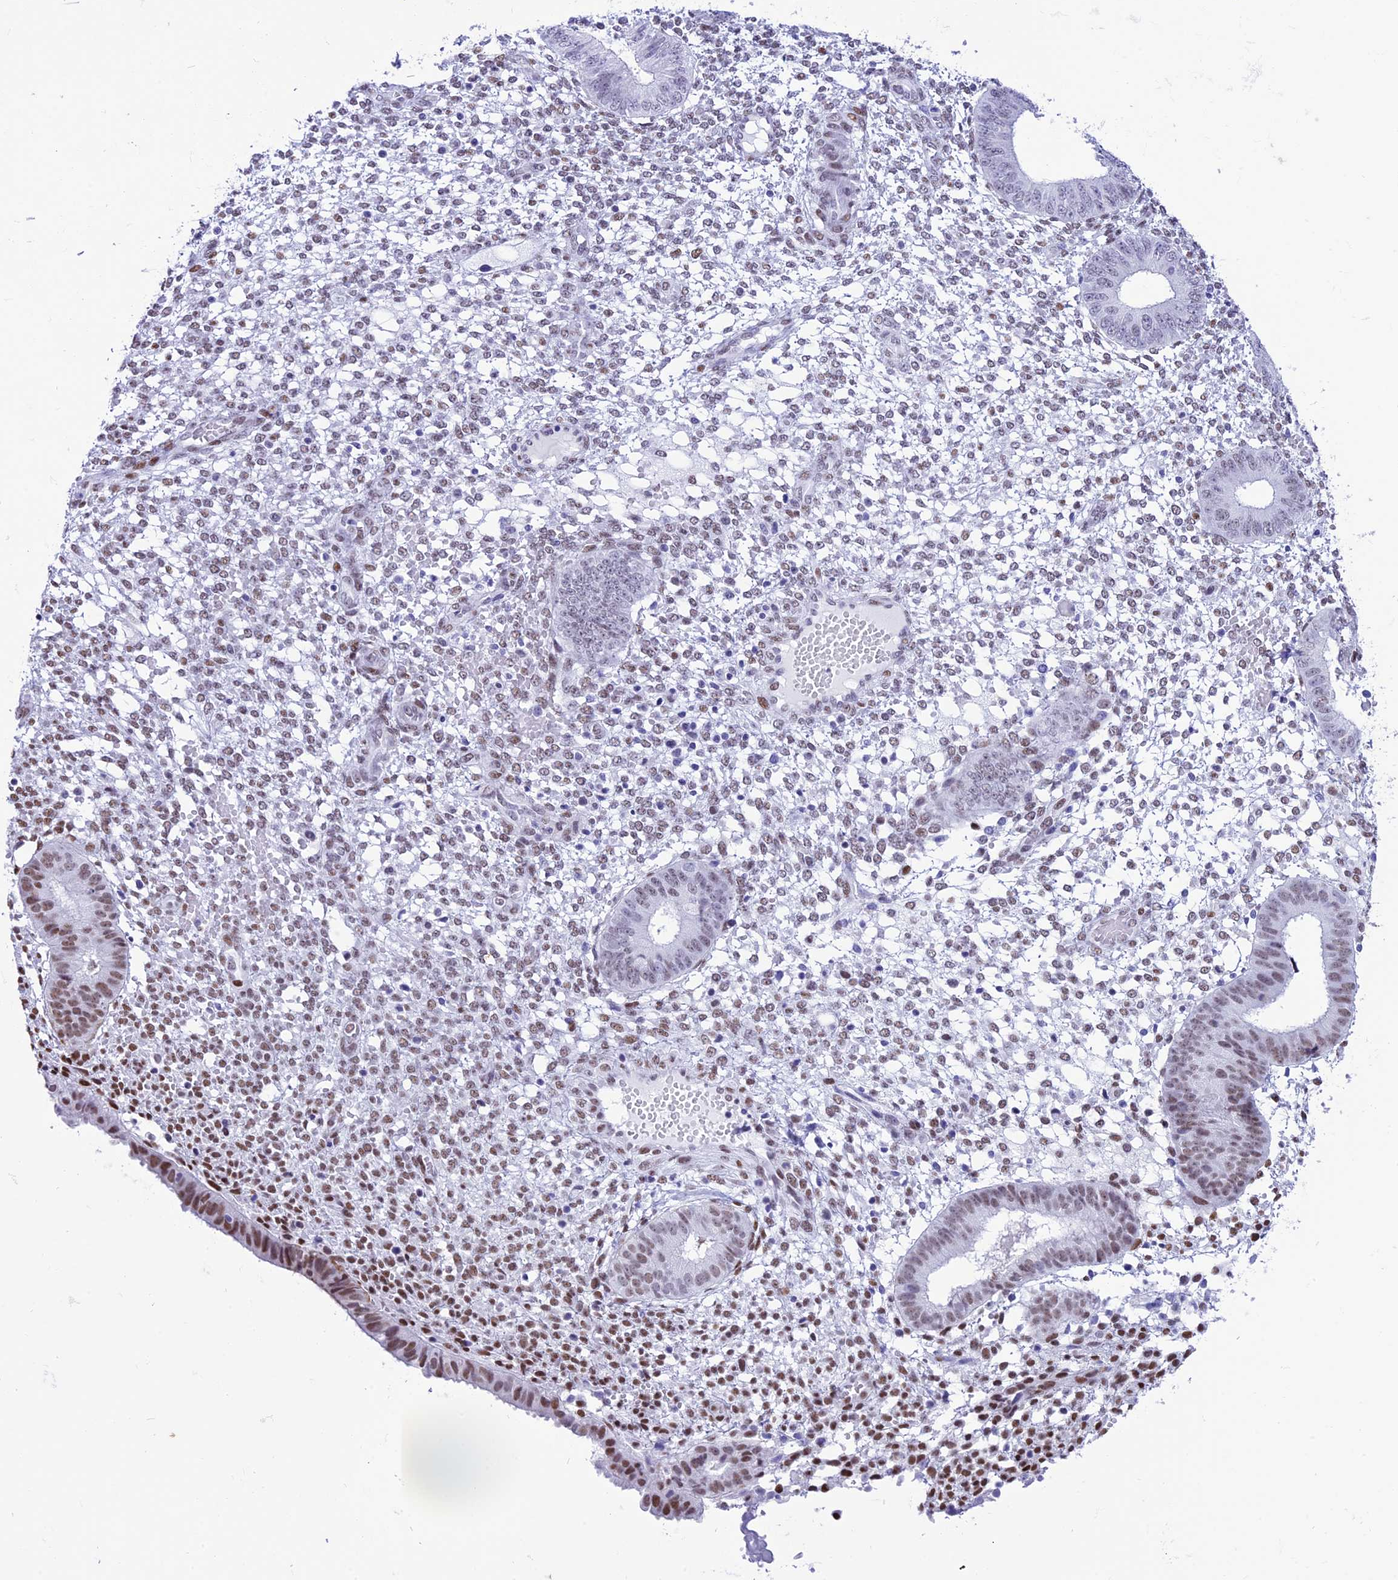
{"staining": {"intensity": "weak", "quantity": "25%-75%", "location": "nuclear"}, "tissue": "endometrium", "cell_type": "Cells in endometrial stroma", "image_type": "normal", "snomed": [{"axis": "morphology", "description": "Normal tissue, NOS"}, {"axis": "topography", "description": "Endometrium"}], "caption": "Cells in endometrial stroma reveal low levels of weak nuclear expression in about 25%-75% of cells in benign endometrium. (Stains: DAB (3,3'-diaminobenzidine) in brown, nuclei in blue, Microscopy: brightfield microscopy at high magnification).", "gene": "RPS6KB1", "patient": {"sex": "female", "age": 49}}